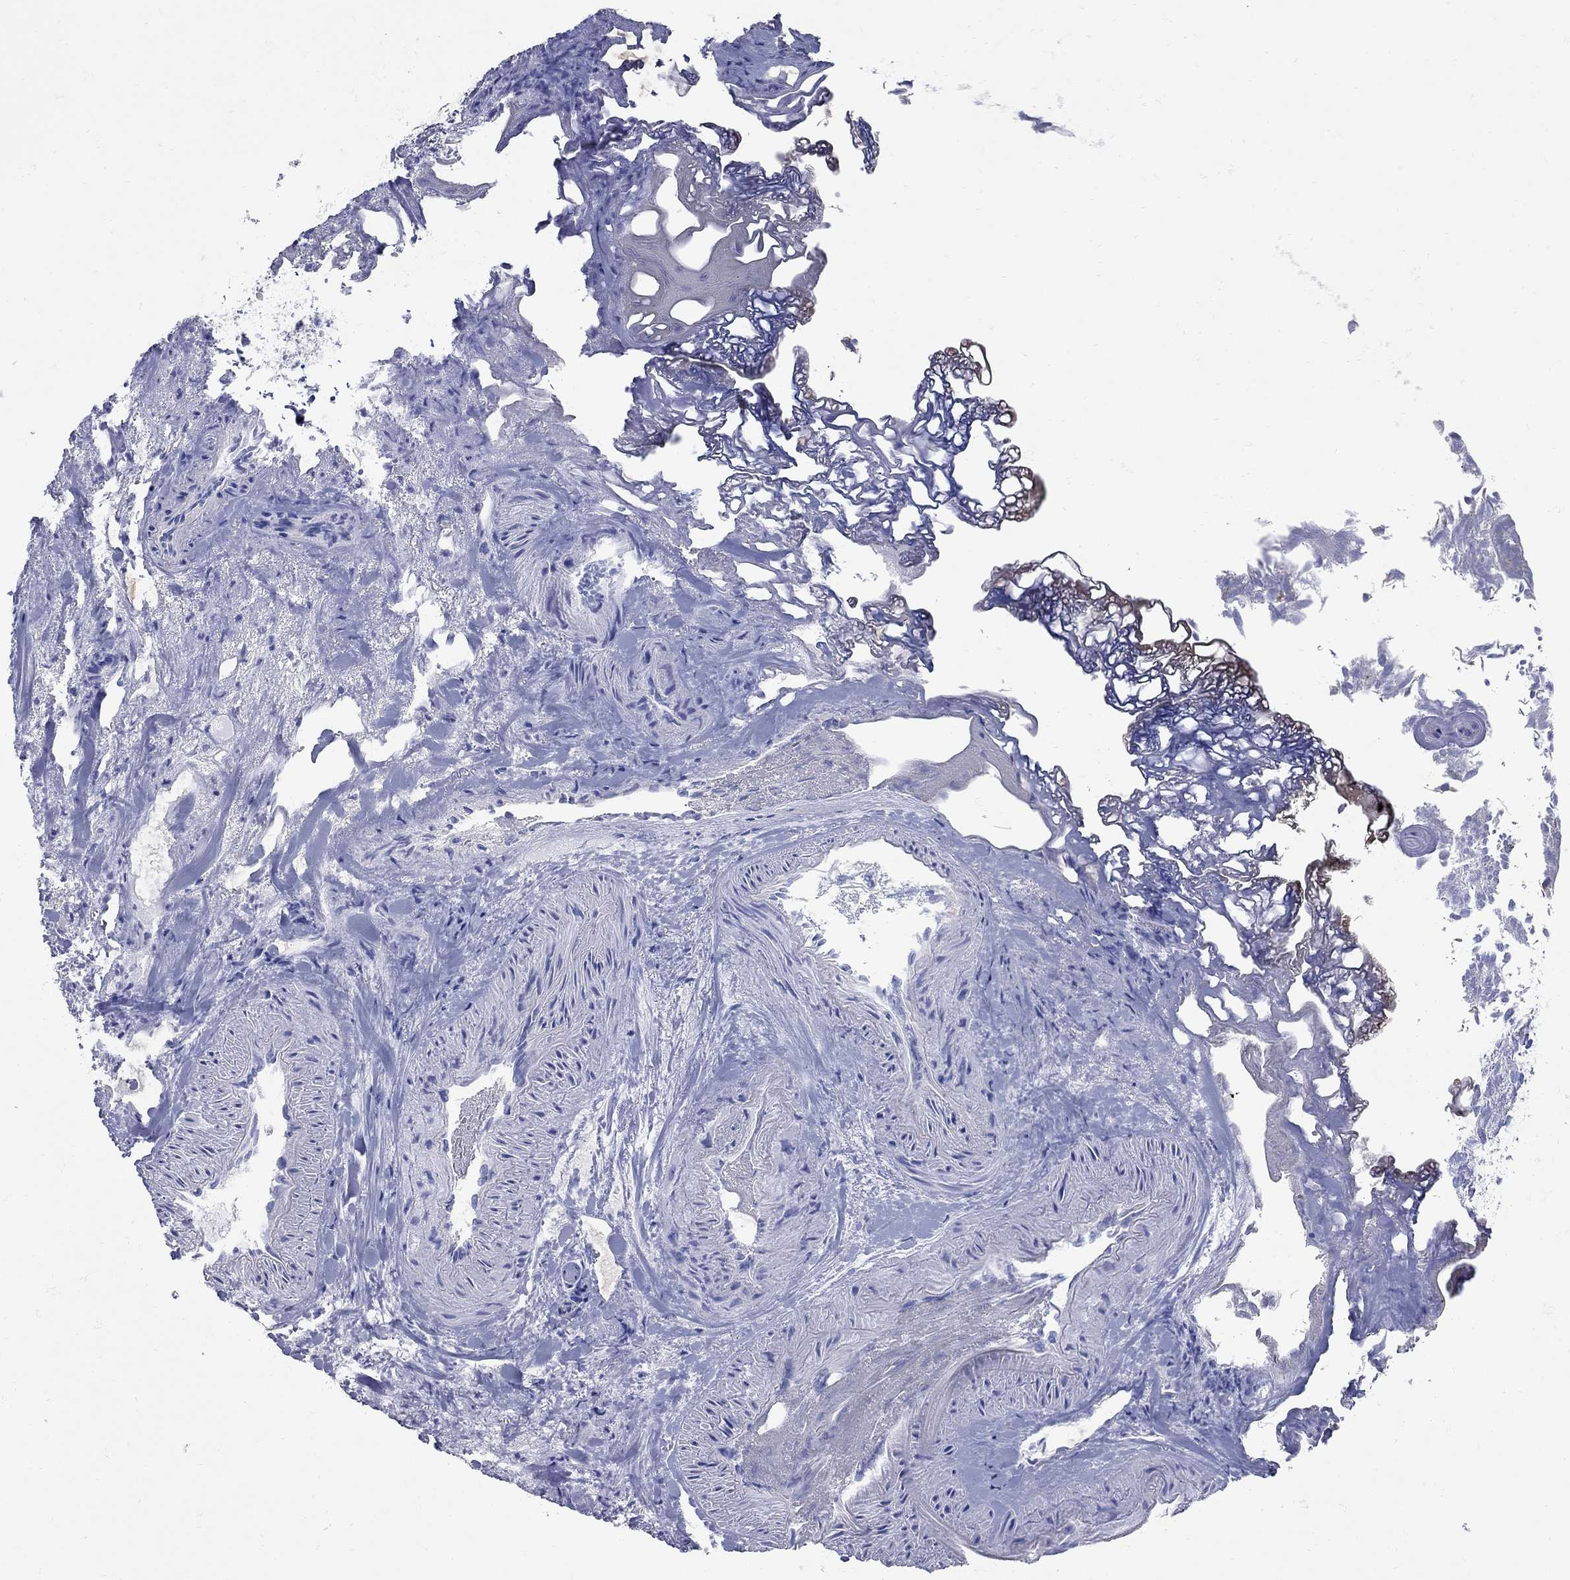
{"staining": {"intensity": "negative", "quantity": "none", "location": "none"}, "tissue": "urothelial cancer", "cell_type": "Tumor cells", "image_type": "cancer", "snomed": [{"axis": "morphology", "description": "Urothelial carcinoma, Low grade"}, {"axis": "topography", "description": "Urinary bladder"}], "caption": "IHC photomicrograph of urothelial carcinoma (low-grade) stained for a protein (brown), which shows no staining in tumor cells.", "gene": "PDZD3", "patient": {"sex": "male", "age": 77}}